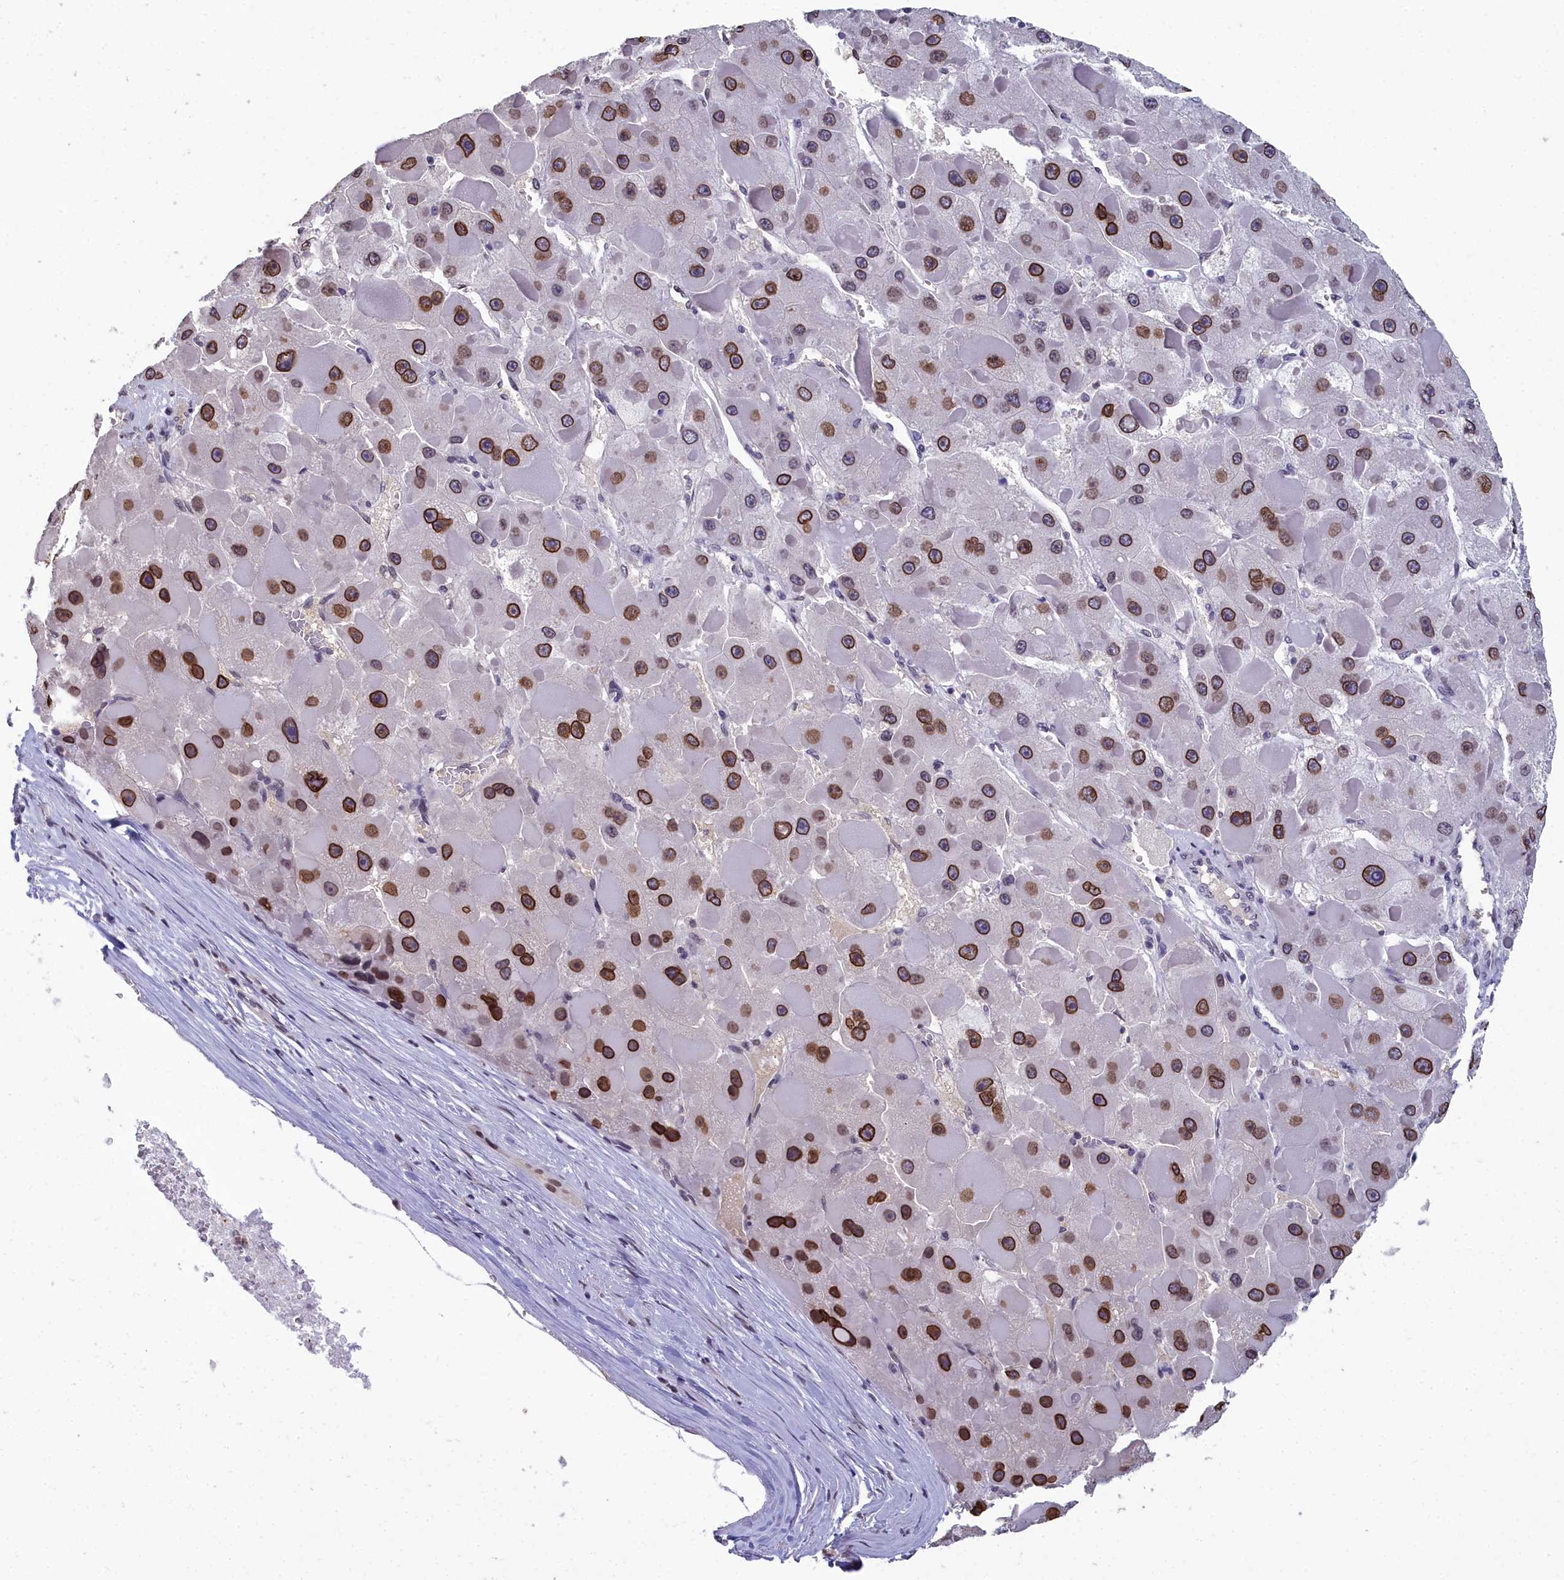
{"staining": {"intensity": "strong", "quantity": ">75%", "location": "cytoplasmic/membranous,nuclear"}, "tissue": "liver cancer", "cell_type": "Tumor cells", "image_type": "cancer", "snomed": [{"axis": "morphology", "description": "Carcinoma, Hepatocellular, NOS"}, {"axis": "topography", "description": "Liver"}], "caption": "Protein expression analysis of liver cancer reveals strong cytoplasmic/membranous and nuclear positivity in about >75% of tumor cells.", "gene": "CCDC97", "patient": {"sex": "female", "age": 73}}